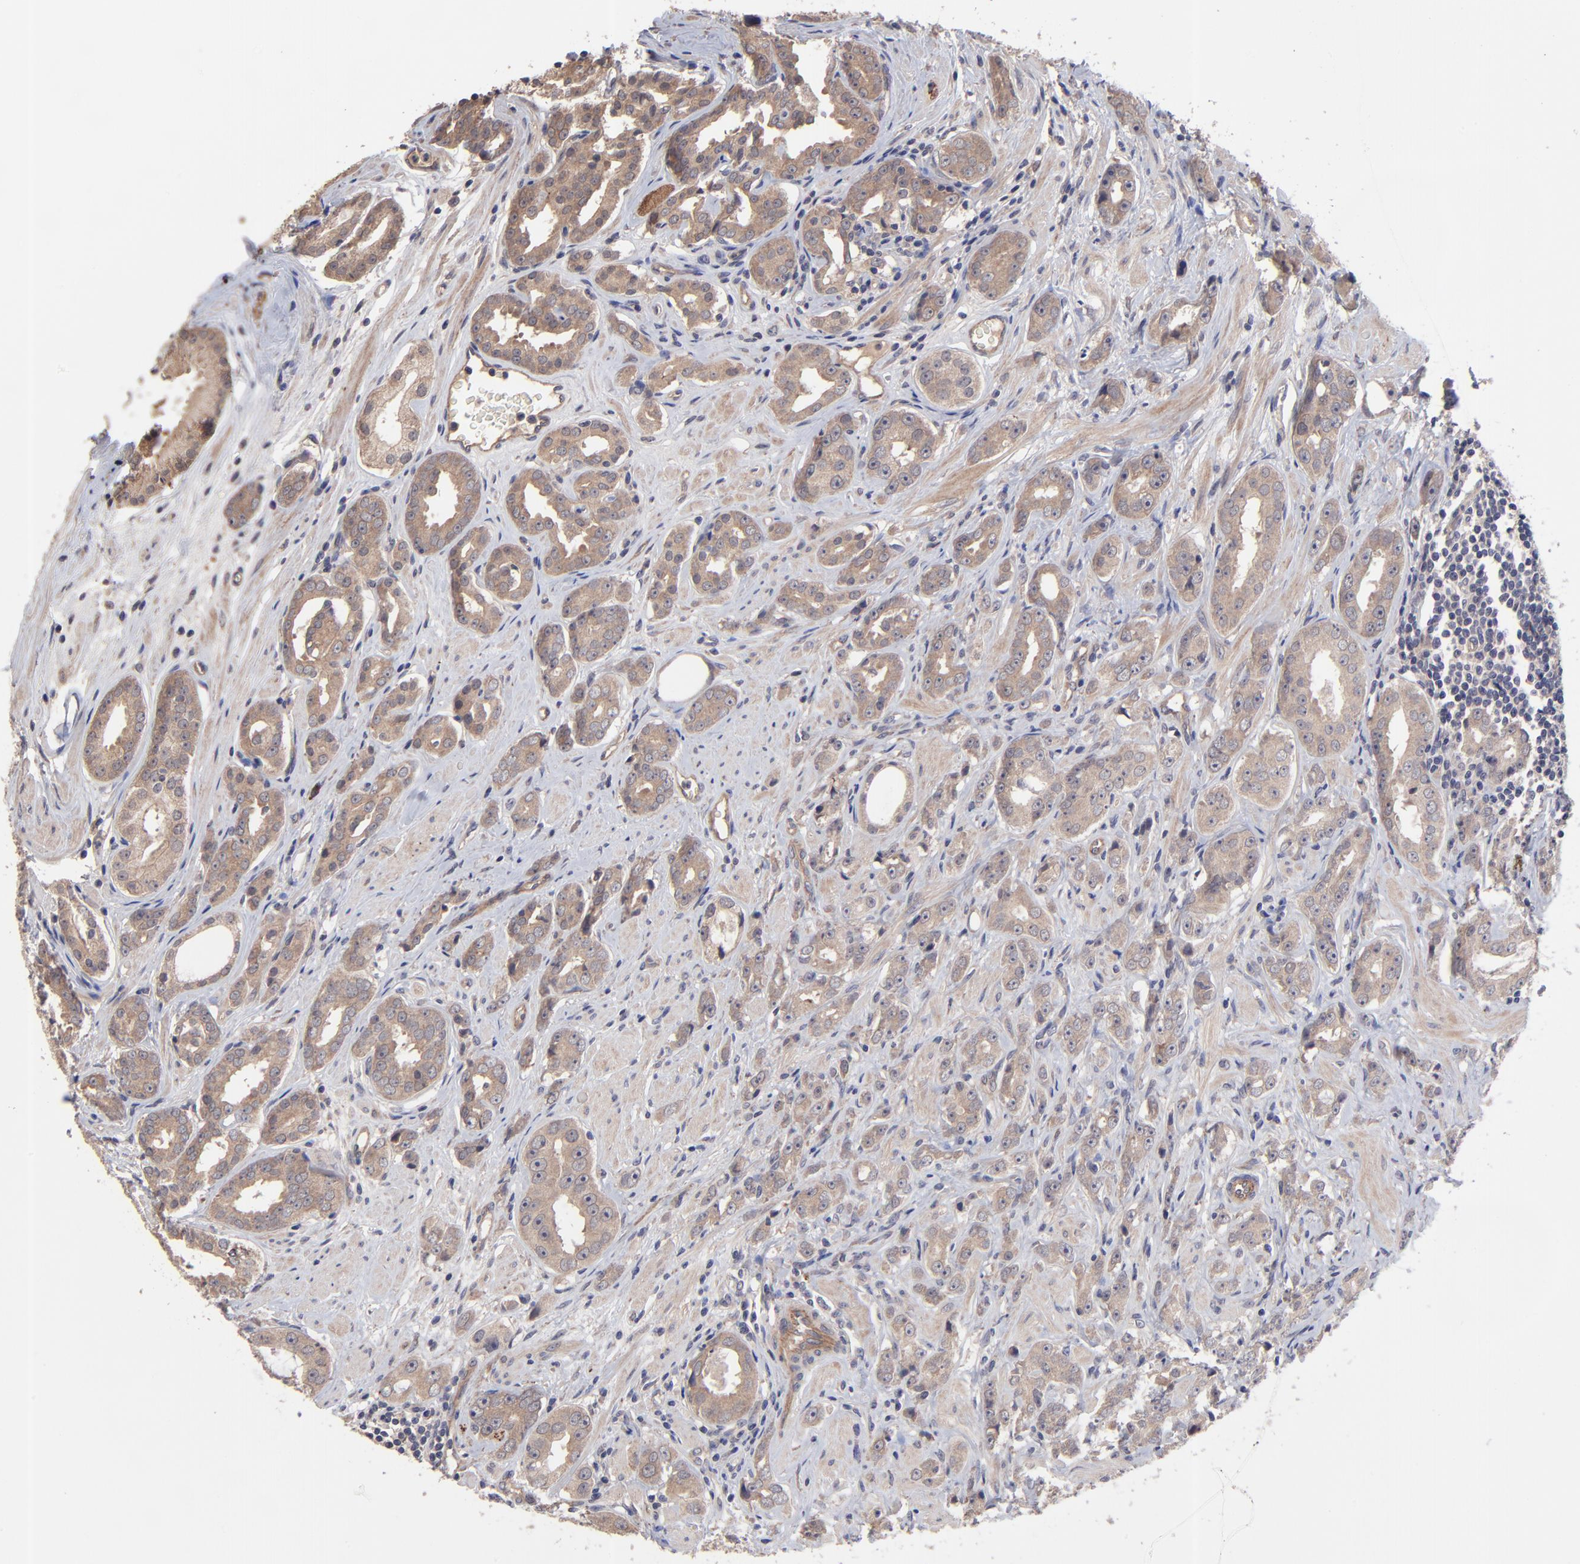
{"staining": {"intensity": "weak", "quantity": ">75%", "location": "cytoplasmic/membranous"}, "tissue": "prostate cancer", "cell_type": "Tumor cells", "image_type": "cancer", "snomed": [{"axis": "morphology", "description": "Adenocarcinoma, Medium grade"}, {"axis": "topography", "description": "Prostate"}], "caption": "Prostate cancer was stained to show a protein in brown. There is low levels of weak cytoplasmic/membranous positivity in approximately >75% of tumor cells.", "gene": "ZNF780B", "patient": {"sex": "male", "age": 53}}